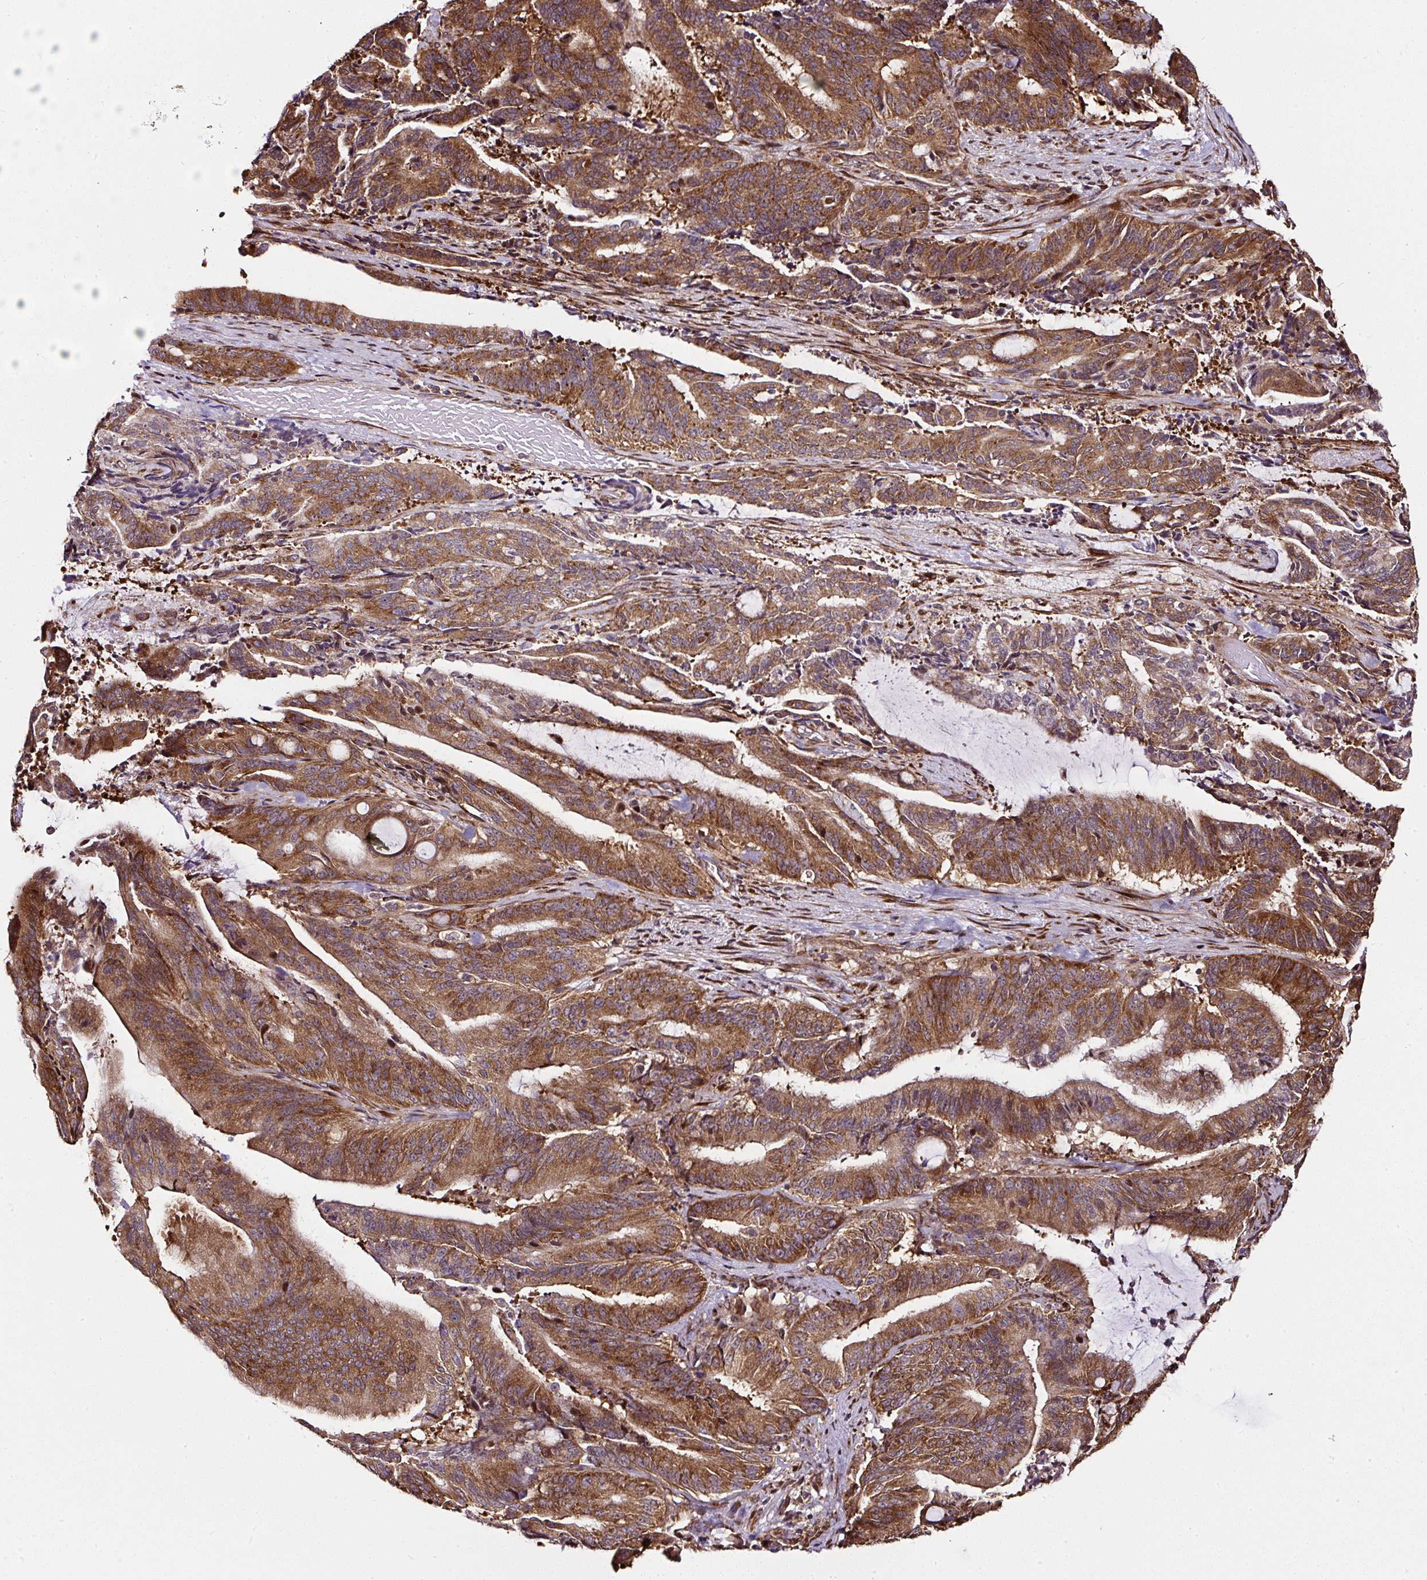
{"staining": {"intensity": "moderate", "quantity": ">75%", "location": "cytoplasmic/membranous"}, "tissue": "liver cancer", "cell_type": "Tumor cells", "image_type": "cancer", "snomed": [{"axis": "morphology", "description": "Normal tissue, NOS"}, {"axis": "morphology", "description": "Cholangiocarcinoma"}, {"axis": "topography", "description": "Liver"}, {"axis": "topography", "description": "Peripheral nerve tissue"}], "caption": "Approximately >75% of tumor cells in human liver cancer reveal moderate cytoplasmic/membranous protein expression as visualized by brown immunohistochemical staining.", "gene": "KDM4E", "patient": {"sex": "female", "age": 73}}